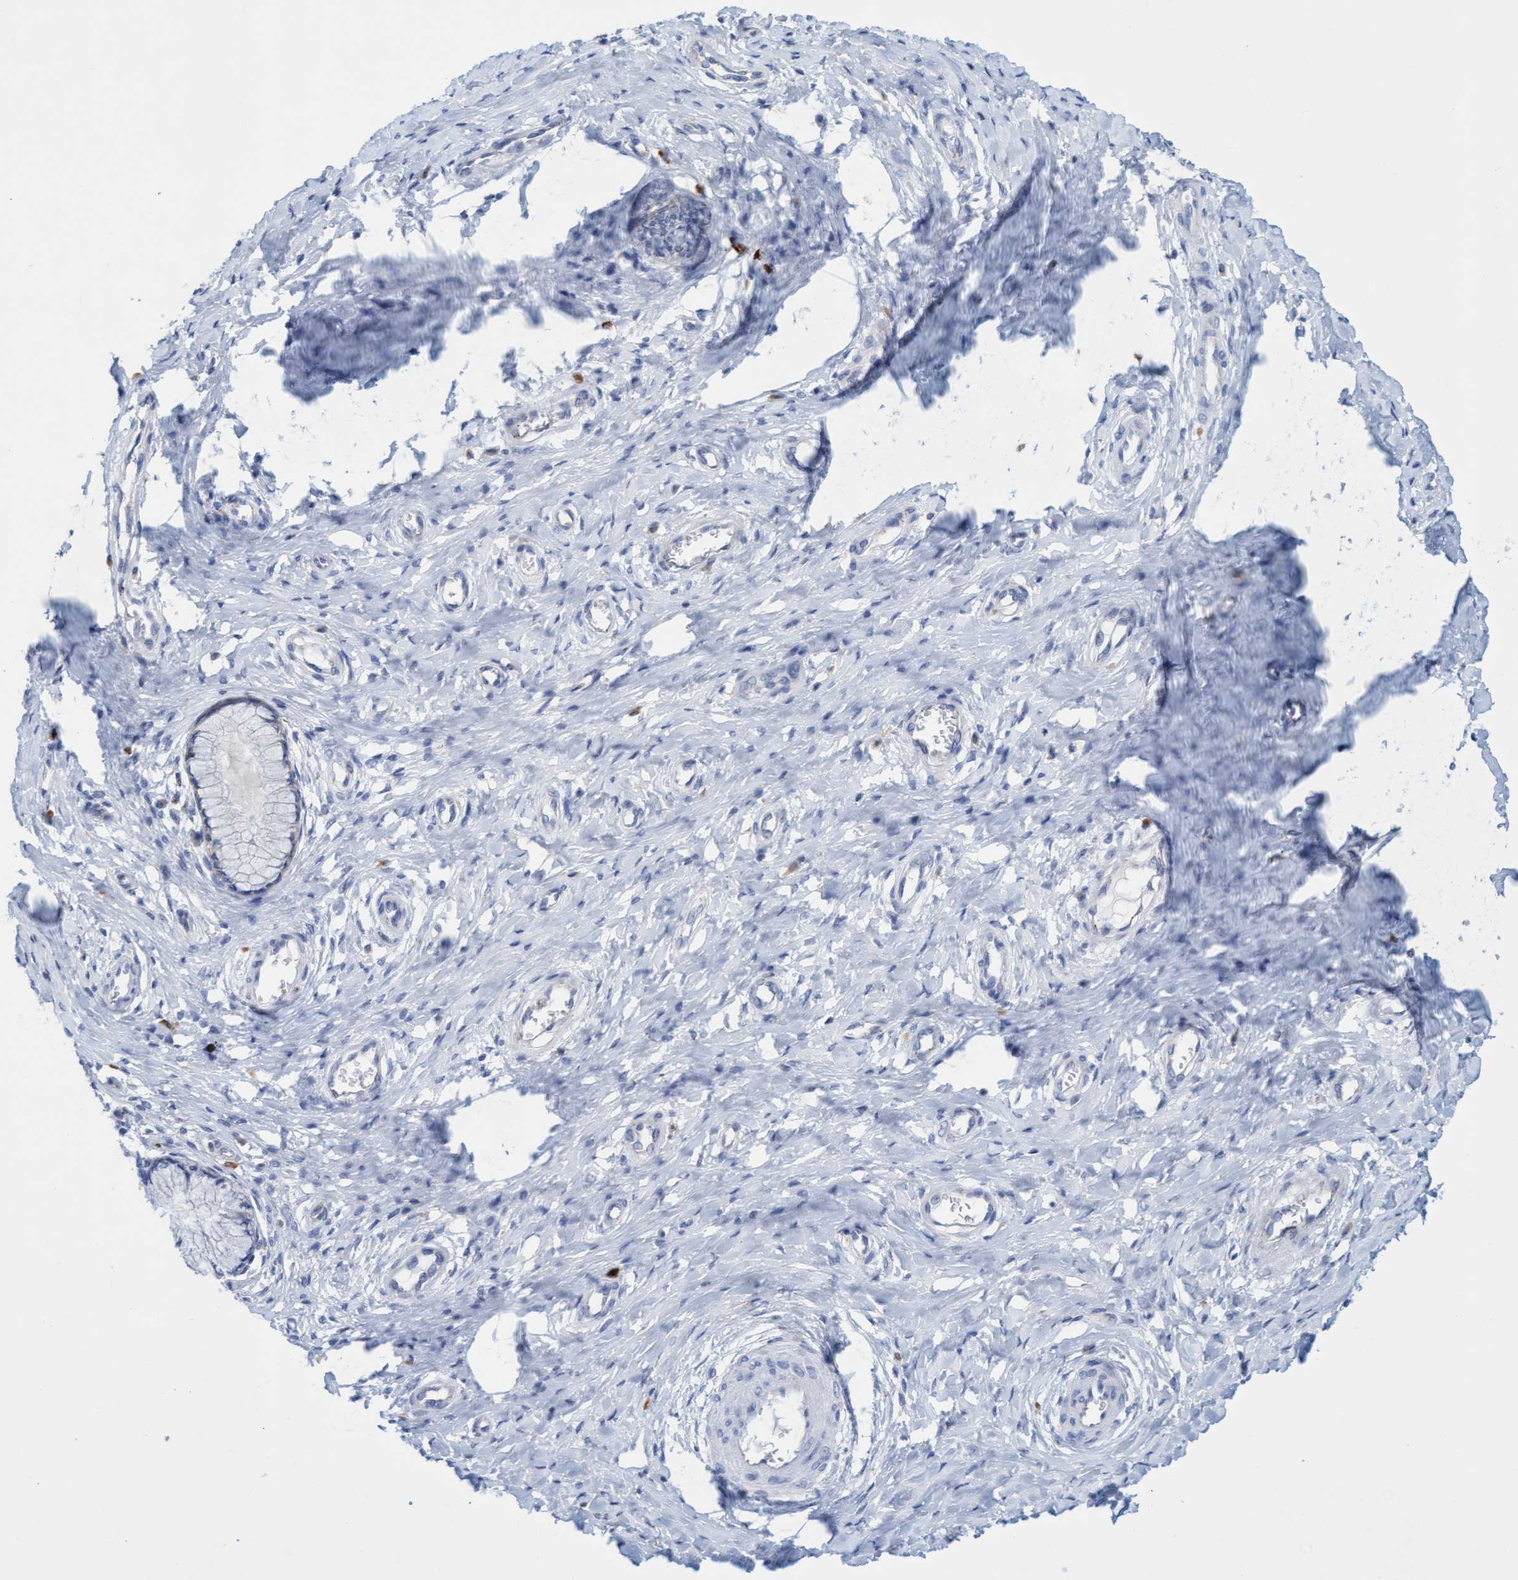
{"staining": {"intensity": "negative", "quantity": "none", "location": "none"}, "tissue": "cervix", "cell_type": "Glandular cells", "image_type": "normal", "snomed": [{"axis": "morphology", "description": "Normal tissue, NOS"}, {"axis": "topography", "description": "Cervix"}], "caption": "DAB immunohistochemical staining of unremarkable human cervix displays no significant staining in glandular cells.", "gene": "SGSH", "patient": {"sex": "female", "age": 55}}